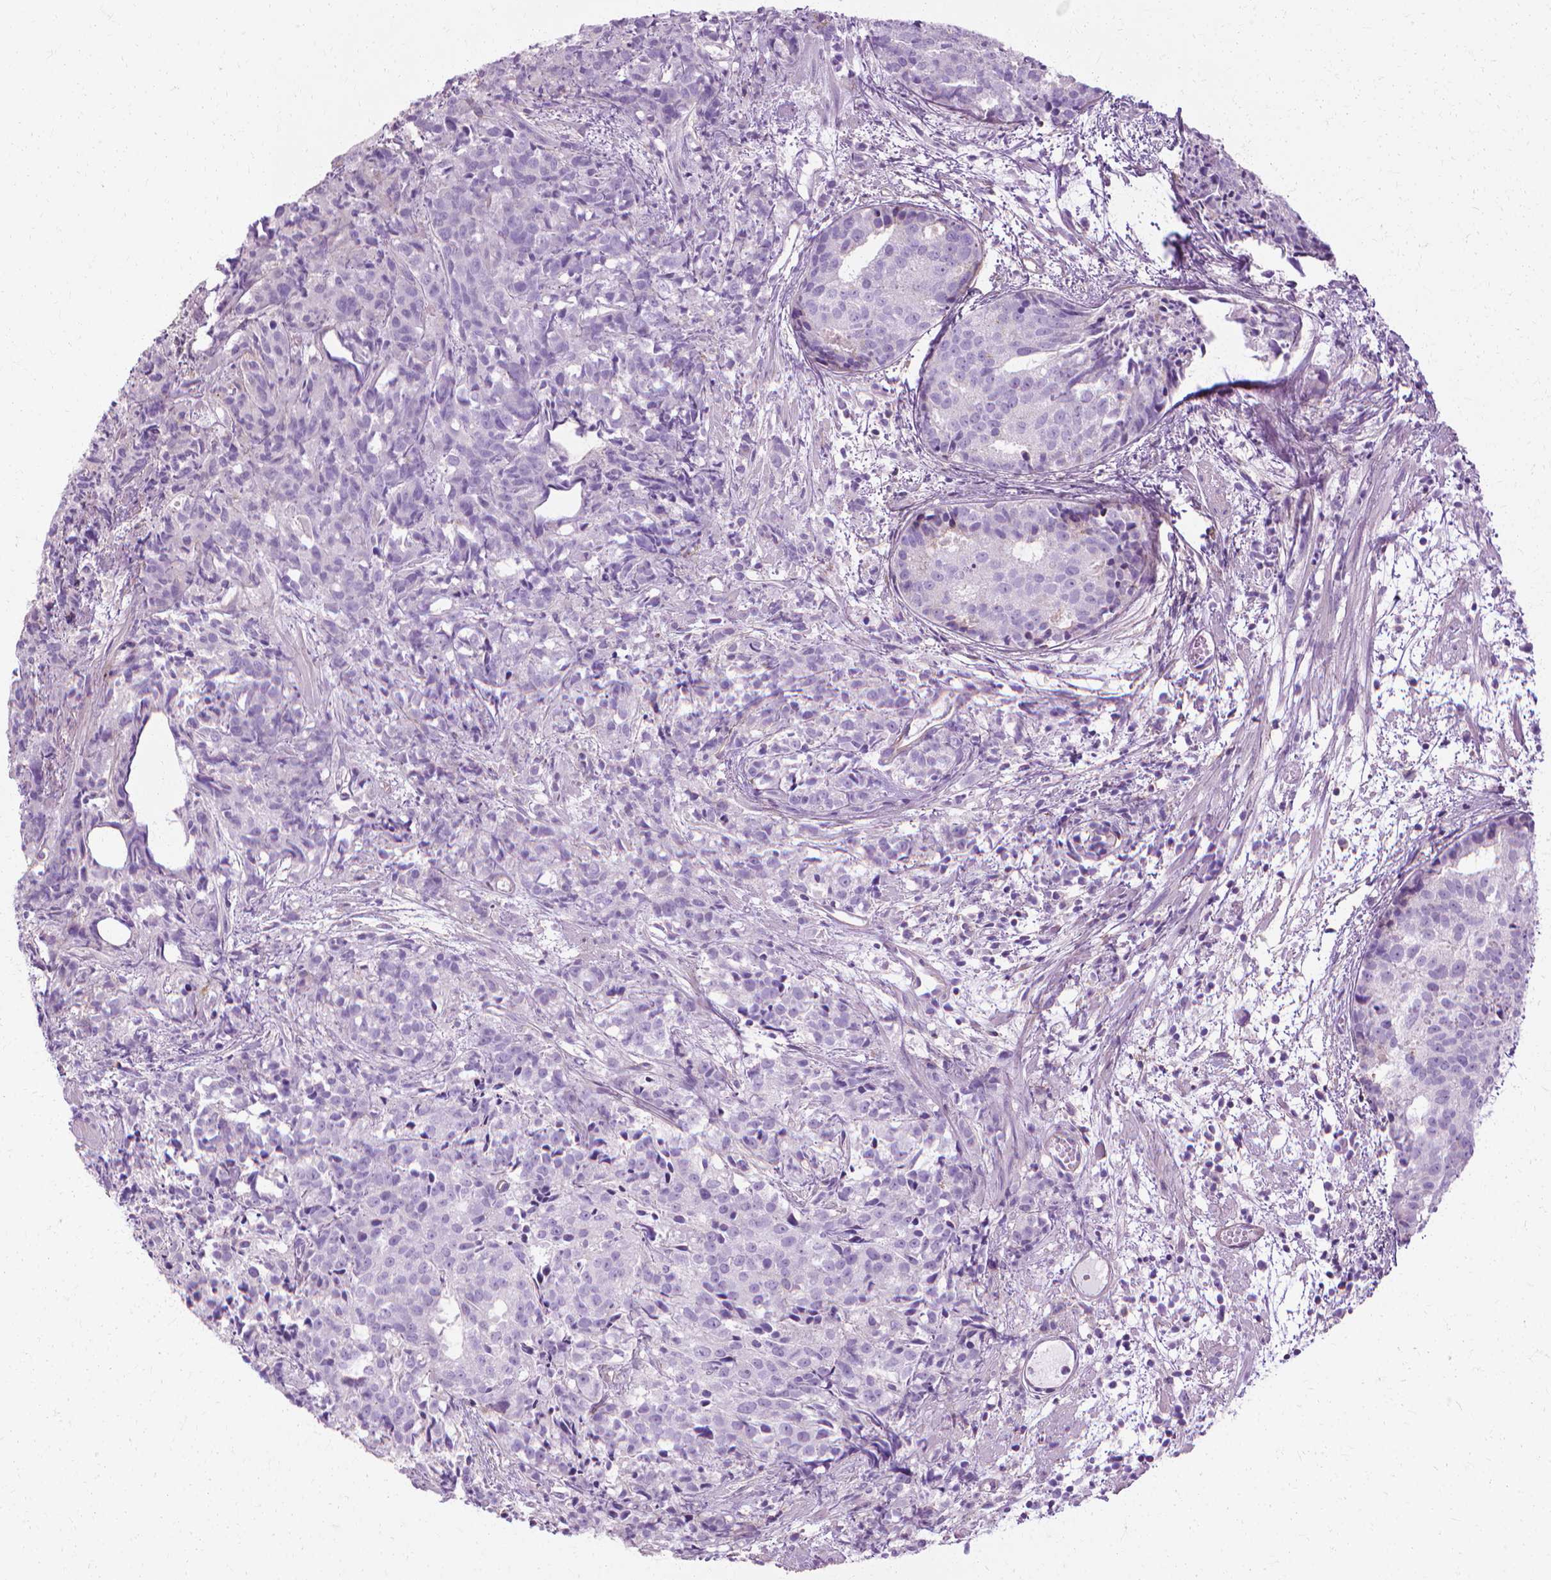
{"staining": {"intensity": "negative", "quantity": "none", "location": "none"}, "tissue": "prostate cancer", "cell_type": "Tumor cells", "image_type": "cancer", "snomed": [{"axis": "morphology", "description": "Adenocarcinoma, High grade"}, {"axis": "topography", "description": "Prostate"}], "caption": "DAB immunohistochemical staining of human prostate adenocarcinoma (high-grade) demonstrates no significant expression in tumor cells. (Immunohistochemistry (ihc), brightfield microscopy, high magnification).", "gene": "CFAP157", "patient": {"sex": "male", "age": 58}}